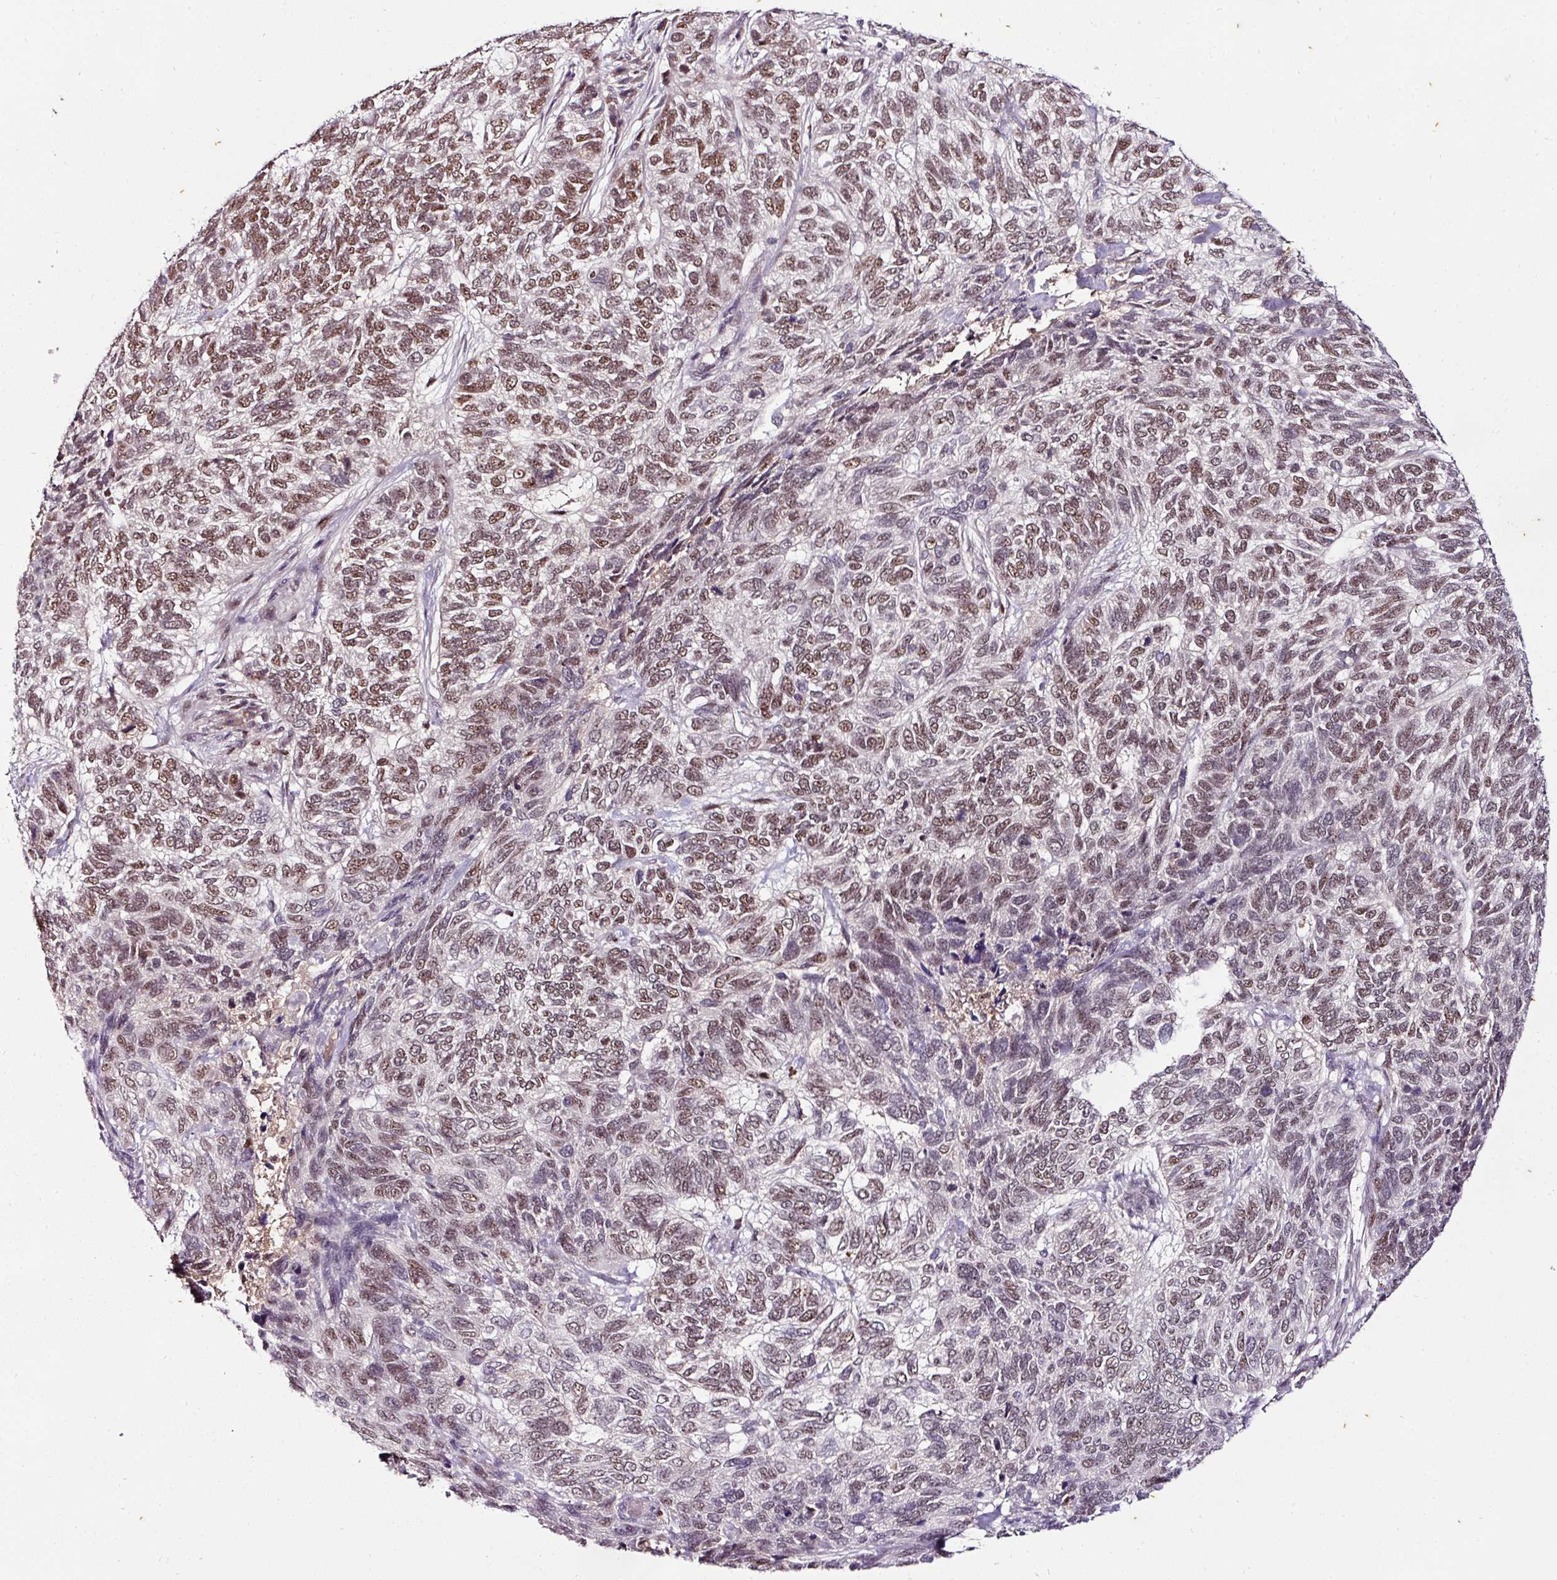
{"staining": {"intensity": "moderate", "quantity": "25%-75%", "location": "nuclear"}, "tissue": "skin cancer", "cell_type": "Tumor cells", "image_type": "cancer", "snomed": [{"axis": "morphology", "description": "Basal cell carcinoma"}, {"axis": "topography", "description": "Skin"}], "caption": "Human skin basal cell carcinoma stained with a protein marker reveals moderate staining in tumor cells.", "gene": "KLF16", "patient": {"sex": "female", "age": 65}}